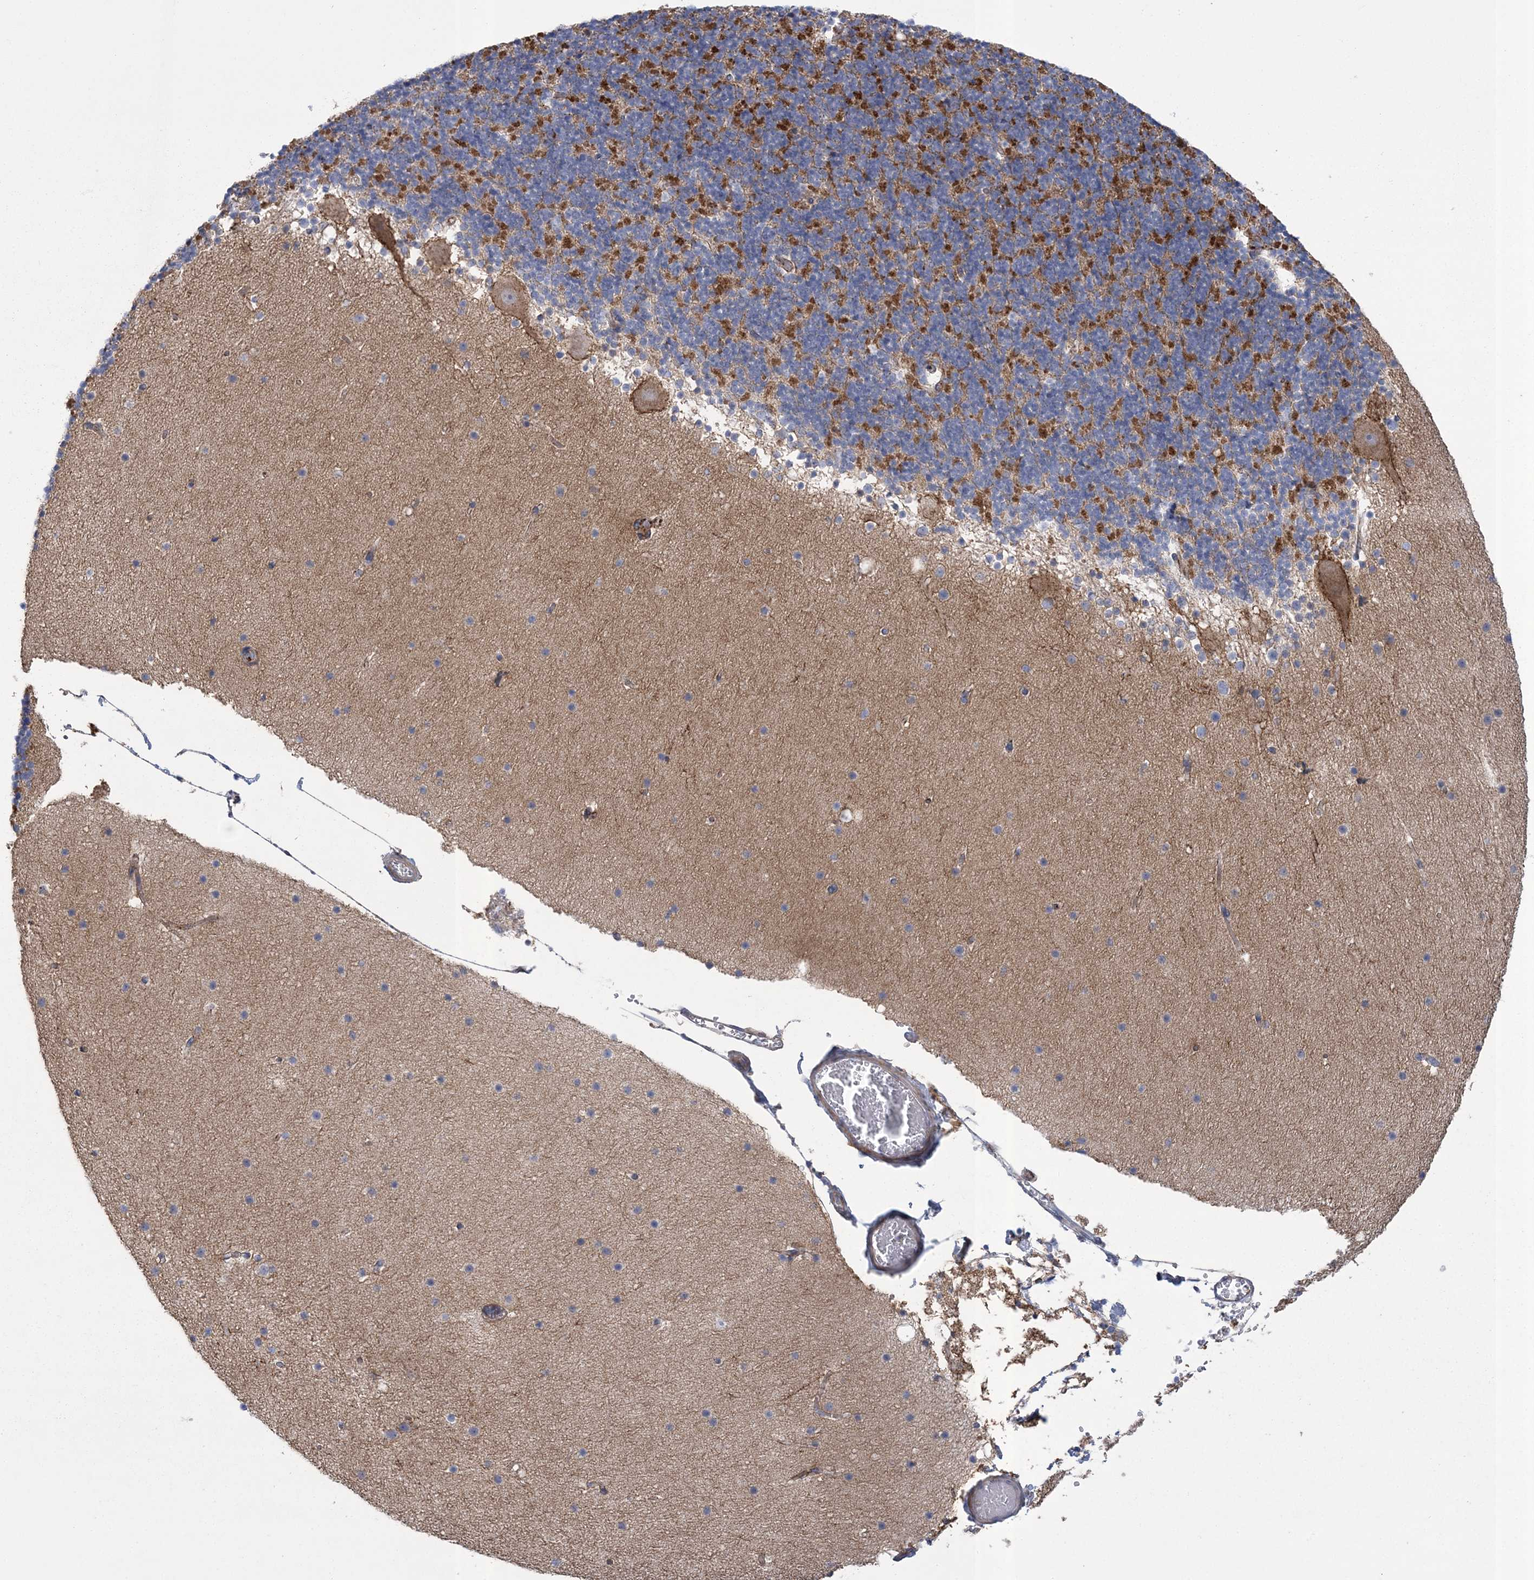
{"staining": {"intensity": "strong", "quantity": "25%-75%", "location": "cytoplasmic/membranous"}, "tissue": "cerebellum", "cell_type": "Cells in granular layer", "image_type": "normal", "snomed": [{"axis": "morphology", "description": "Normal tissue, NOS"}, {"axis": "topography", "description": "Cerebellum"}], "caption": "Cerebellum stained with a brown dye shows strong cytoplasmic/membranous positive positivity in approximately 25%-75% of cells in granular layer.", "gene": "ARSJ", "patient": {"sex": "male", "age": 57}}